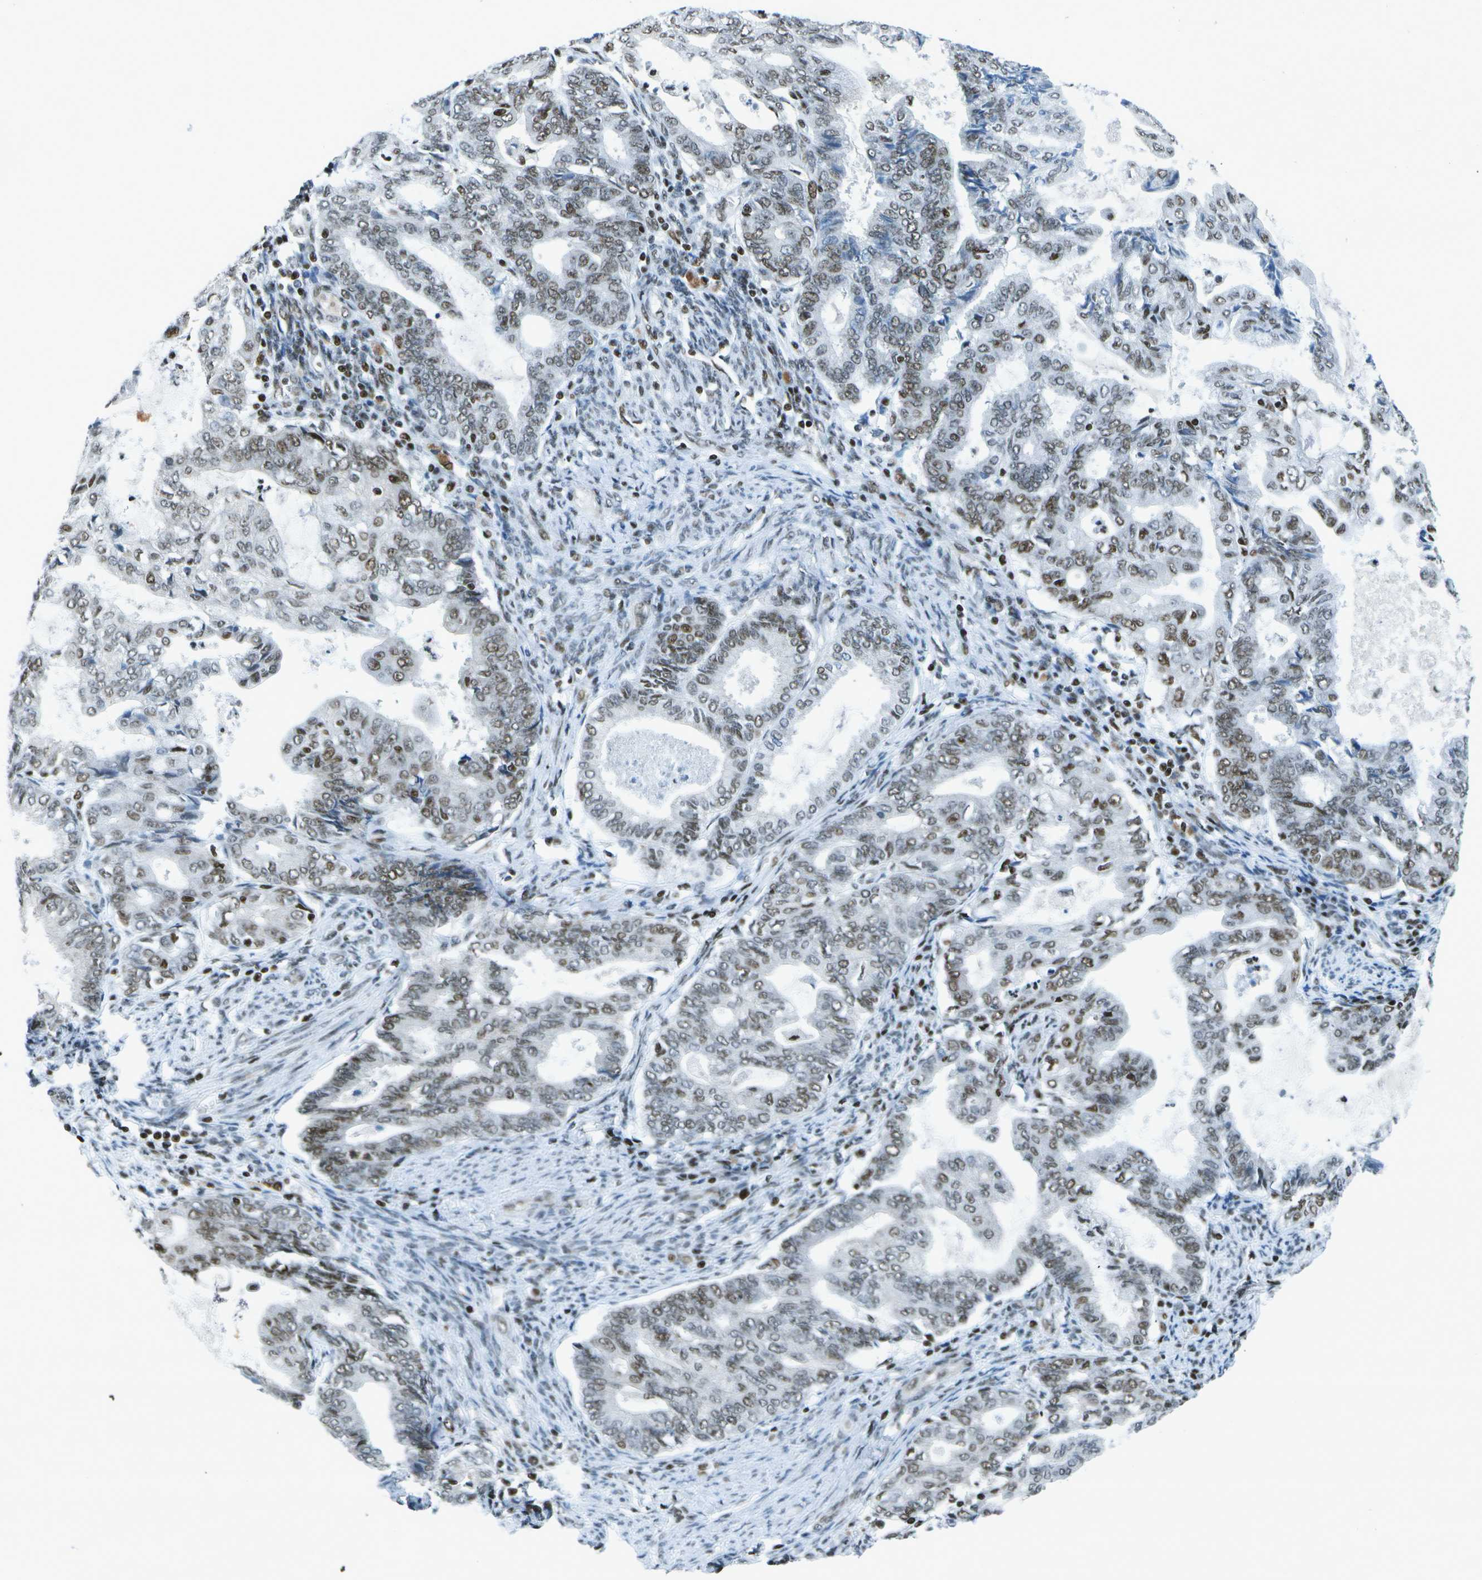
{"staining": {"intensity": "moderate", "quantity": "25%-75%", "location": "nuclear"}, "tissue": "endometrial cancer", "cell_type": "Tumor cells", "image_type": "cancer", "snomed": [{"axis": "morphology", "description": "Adenocarcinoma, NOS"}, {"axis": "topography", "description": "Endometrium"}], "caption": "Endometrial adenocarcinoma stained with DAB immunohistochemistry (IHC) shows medium levels of moderate nuclear positivity in about 25%-75% of tumor cells. Using DAB (3,3'-diaminobenzidine) (brown) and hematoxylin (blue) stains, captured at high magnification using brightfield microscopy.", "gene": "MTA2", "patient": {"sex": "female", "age": 86}}